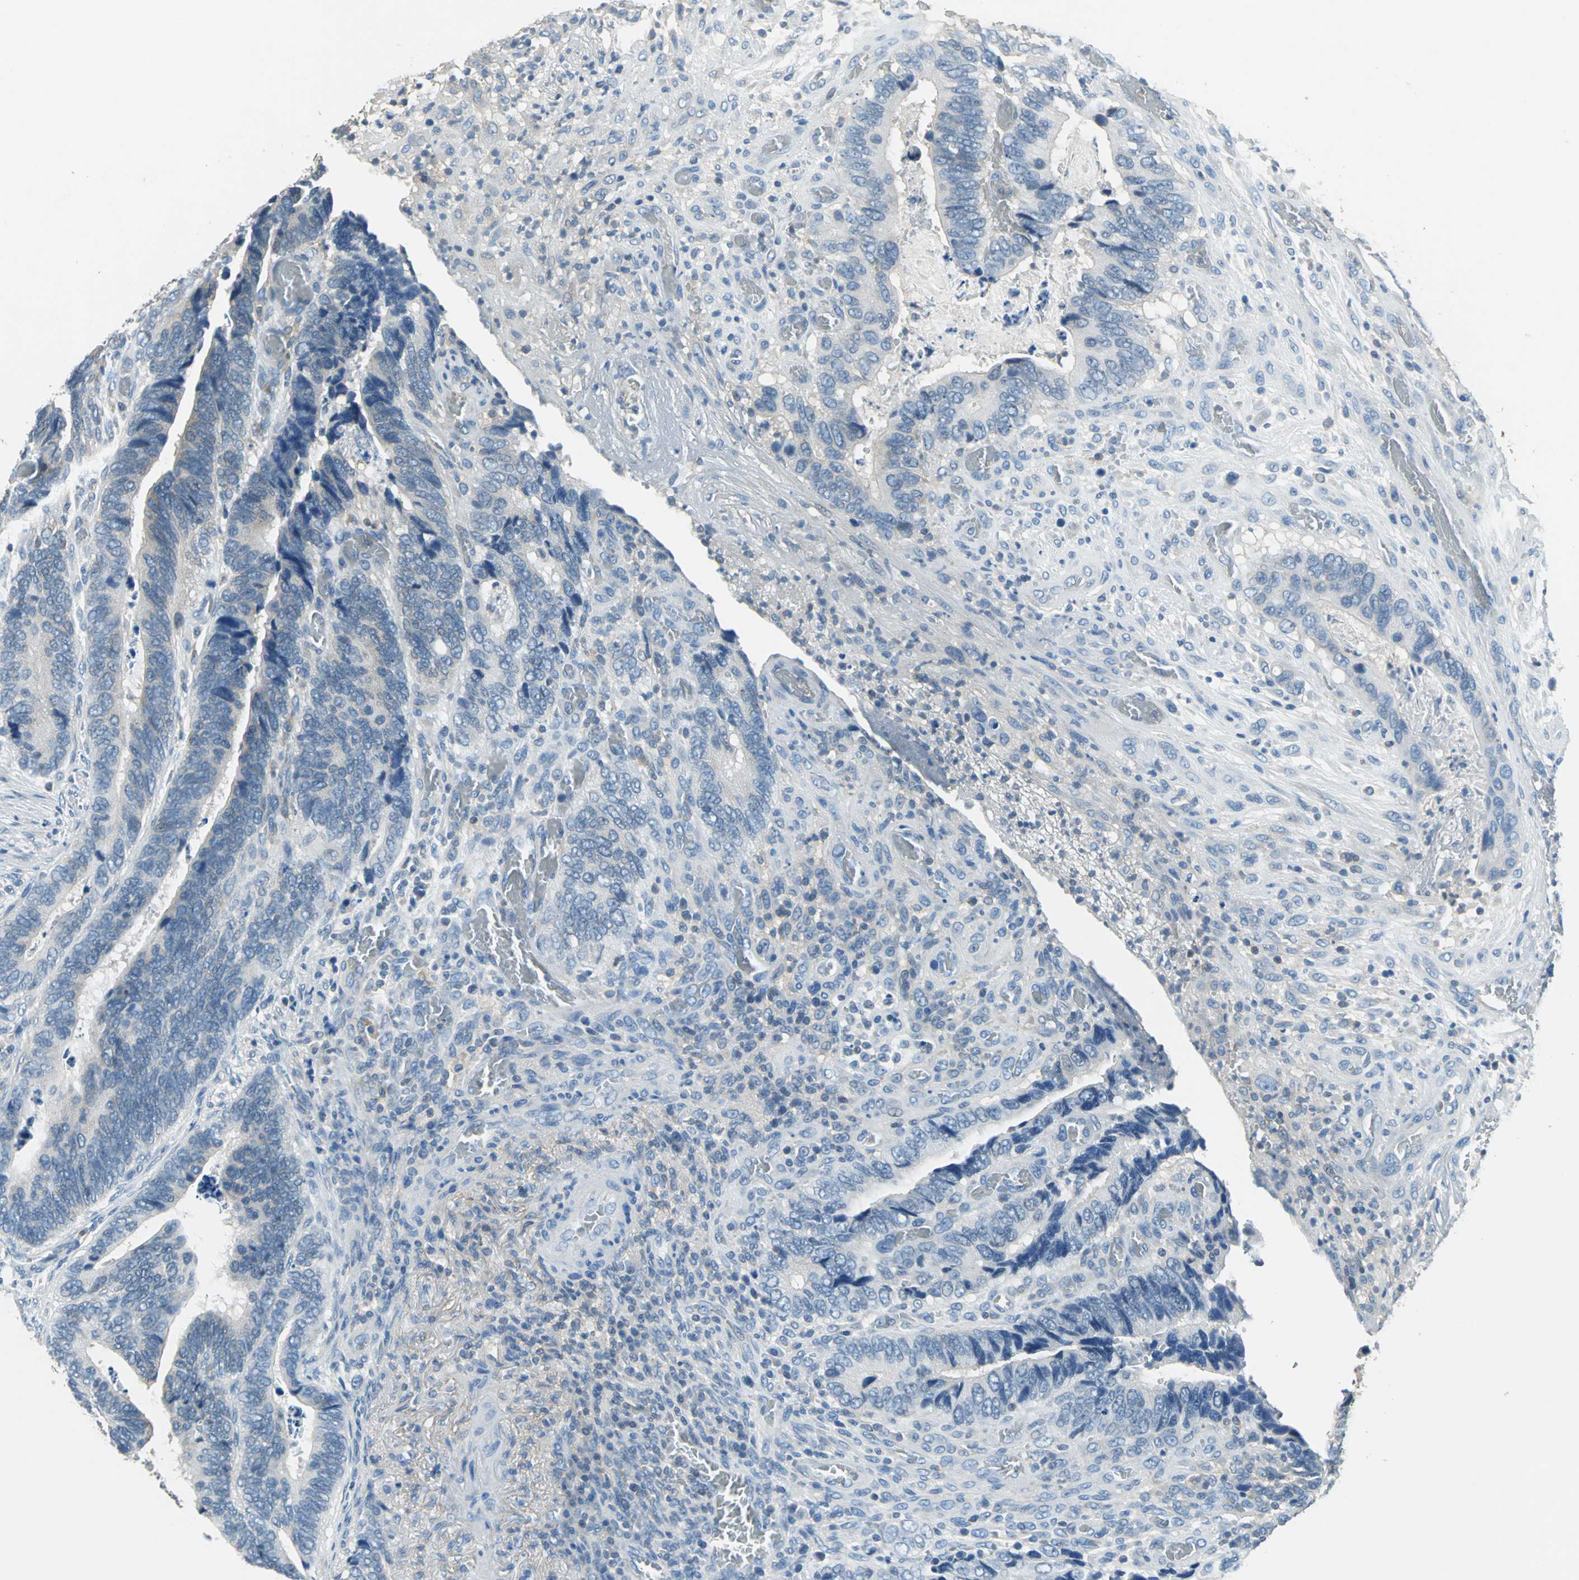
{"staining": {"intensity": "negative", "quantity": "none", "location": "none"}, "tissue": "colorectal cancer", "cell_type": "Tumor cells", "image_type": "cancer", "snomed": [{"axis": "morphology", "description": "Adenocarcinoma, NOS"}, {"axis": "topography", "description": "Colon"}], "caption": "Colorectal cancer (adenocarcinoma) was stained to show a protein in brown. There is no significant positivity in tumor cells.", "gene": "PRKCA", "patient": {"sex": "male", "age": 72}}